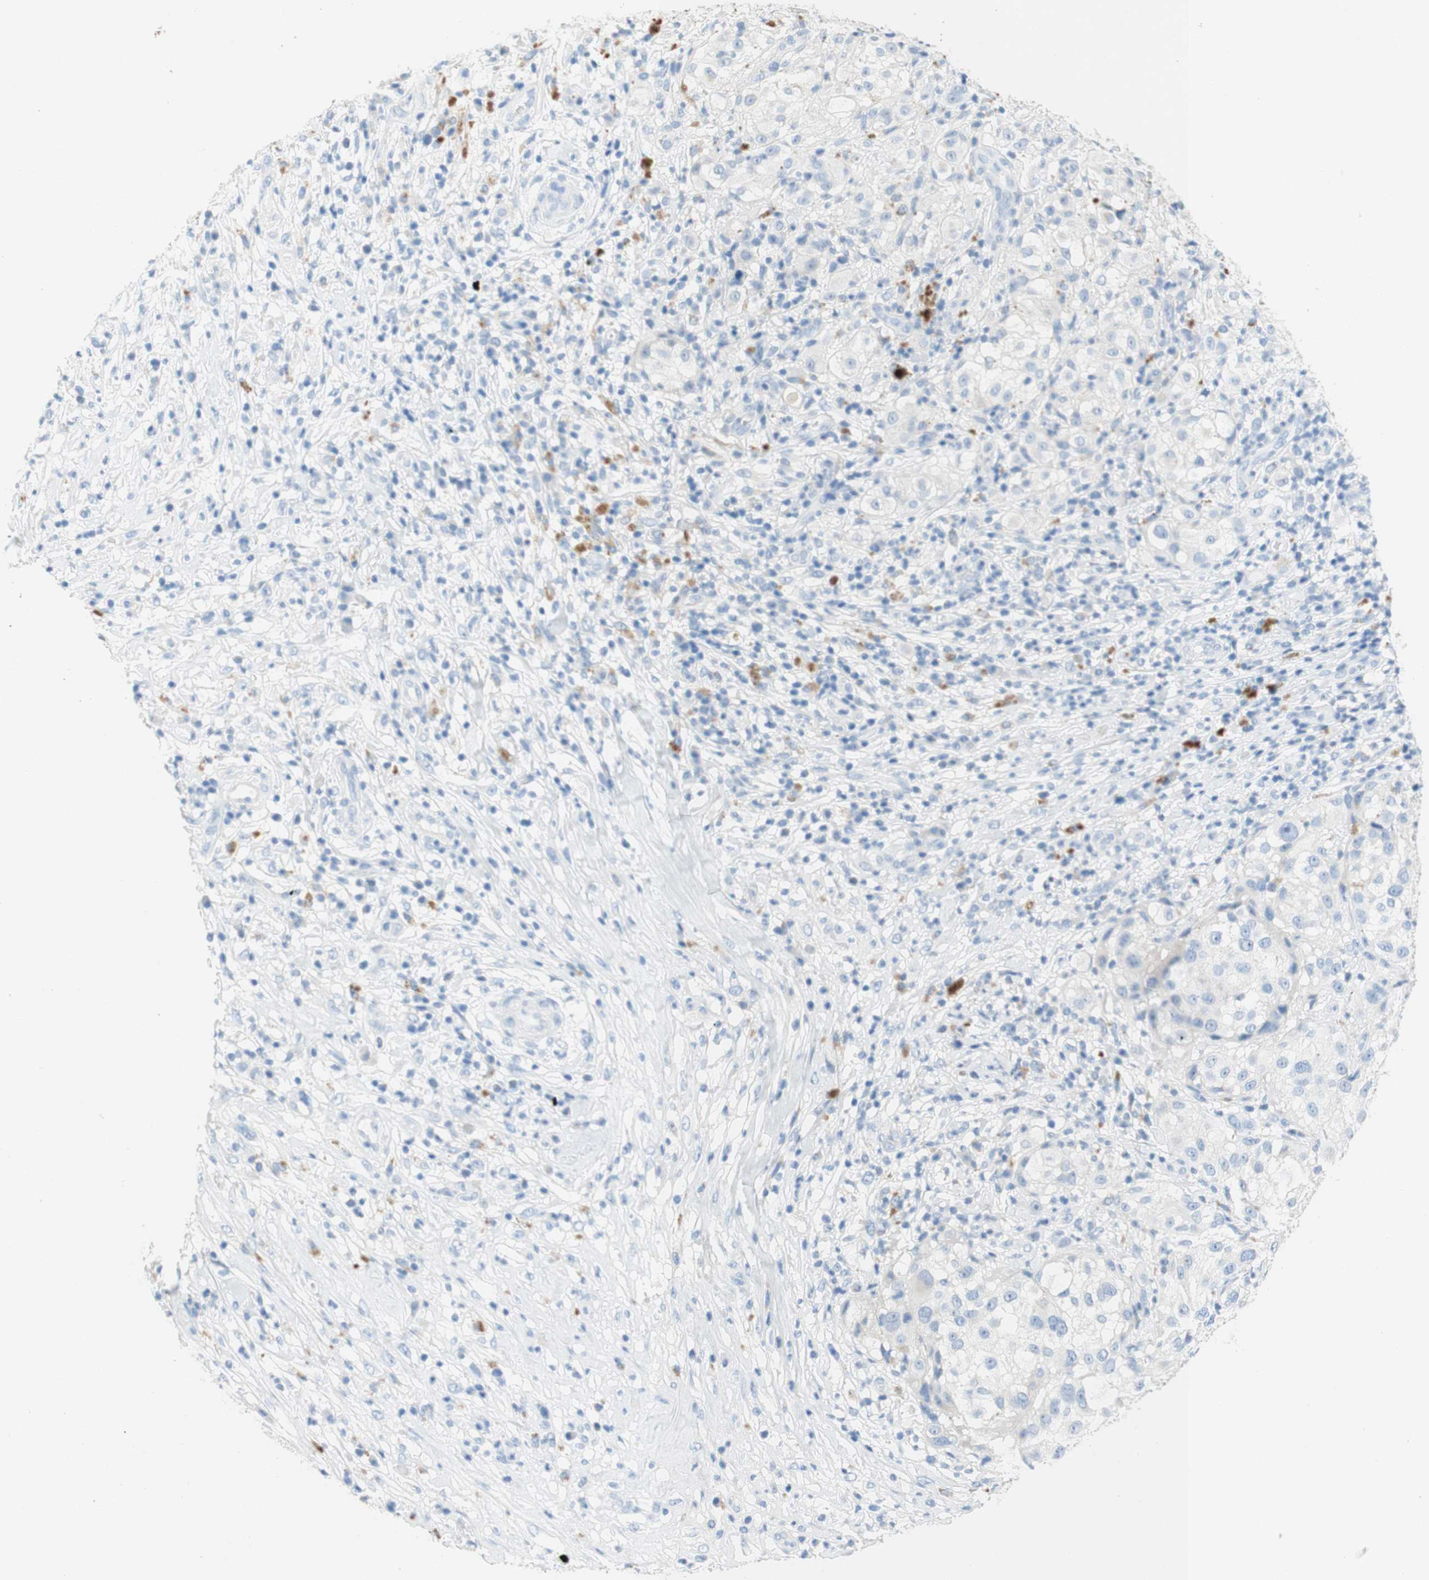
{"staining": {"intensity": "negative", "quantity": "none", "location": "none"}, "tissue": "melanoma", "cell_type": "Tumor cells", "image_type": "cancer", "snomed": [{"axis": "morphology", "description": "Necrosis, NOS"}, {"axis": "morphology", "description": "Malignant melanoma, NOS"}, {"axis": "topography", "description": "Skin"}], "caption": "Protein analysis of malignant melanoma shows no significant expression in tumor cells.", "gene": "POLR2J3", "patient": {"sex": "female", "age": 87}}